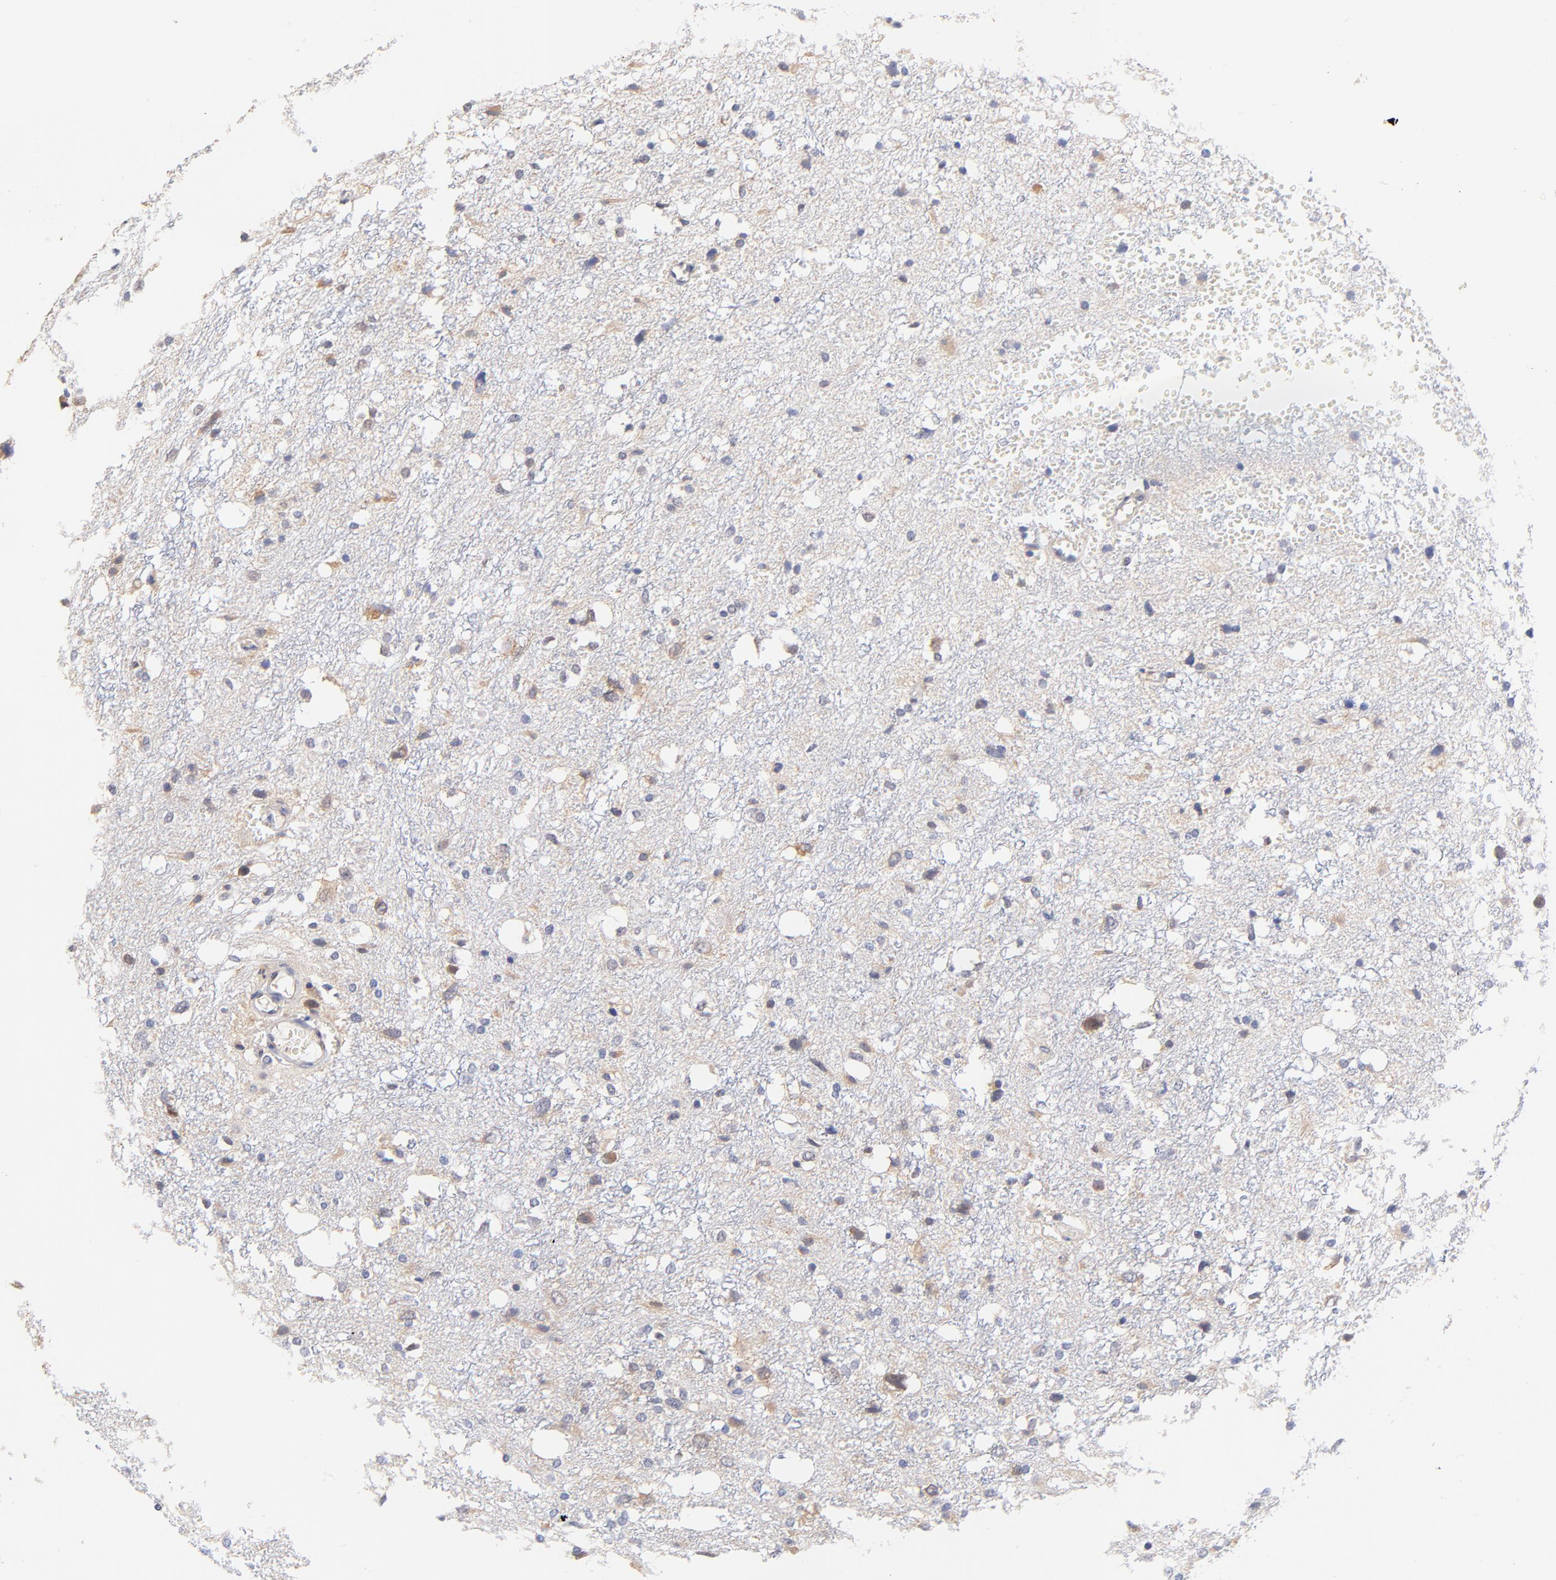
{"staining": {"intensity": "weak", "quantity": "<25%", "location": "cytoplasmic/membranous"}, "tissue": "glioma", "cell_type": "Tumor cells", "image_type": "cancer", "snomed": [{"axis": "morphology", "description": "Glioma, malignant, High grade"}, {"axis": "topography", "description": "Brain"}], "caption": "Malignant glioma (high-grade) was stained to show a protein in brown. There is no significant staining in tumor cells. Nuclei are stained in blue.", "gene": "PTK7", "patient": {"sex": "female", "age": 59}}